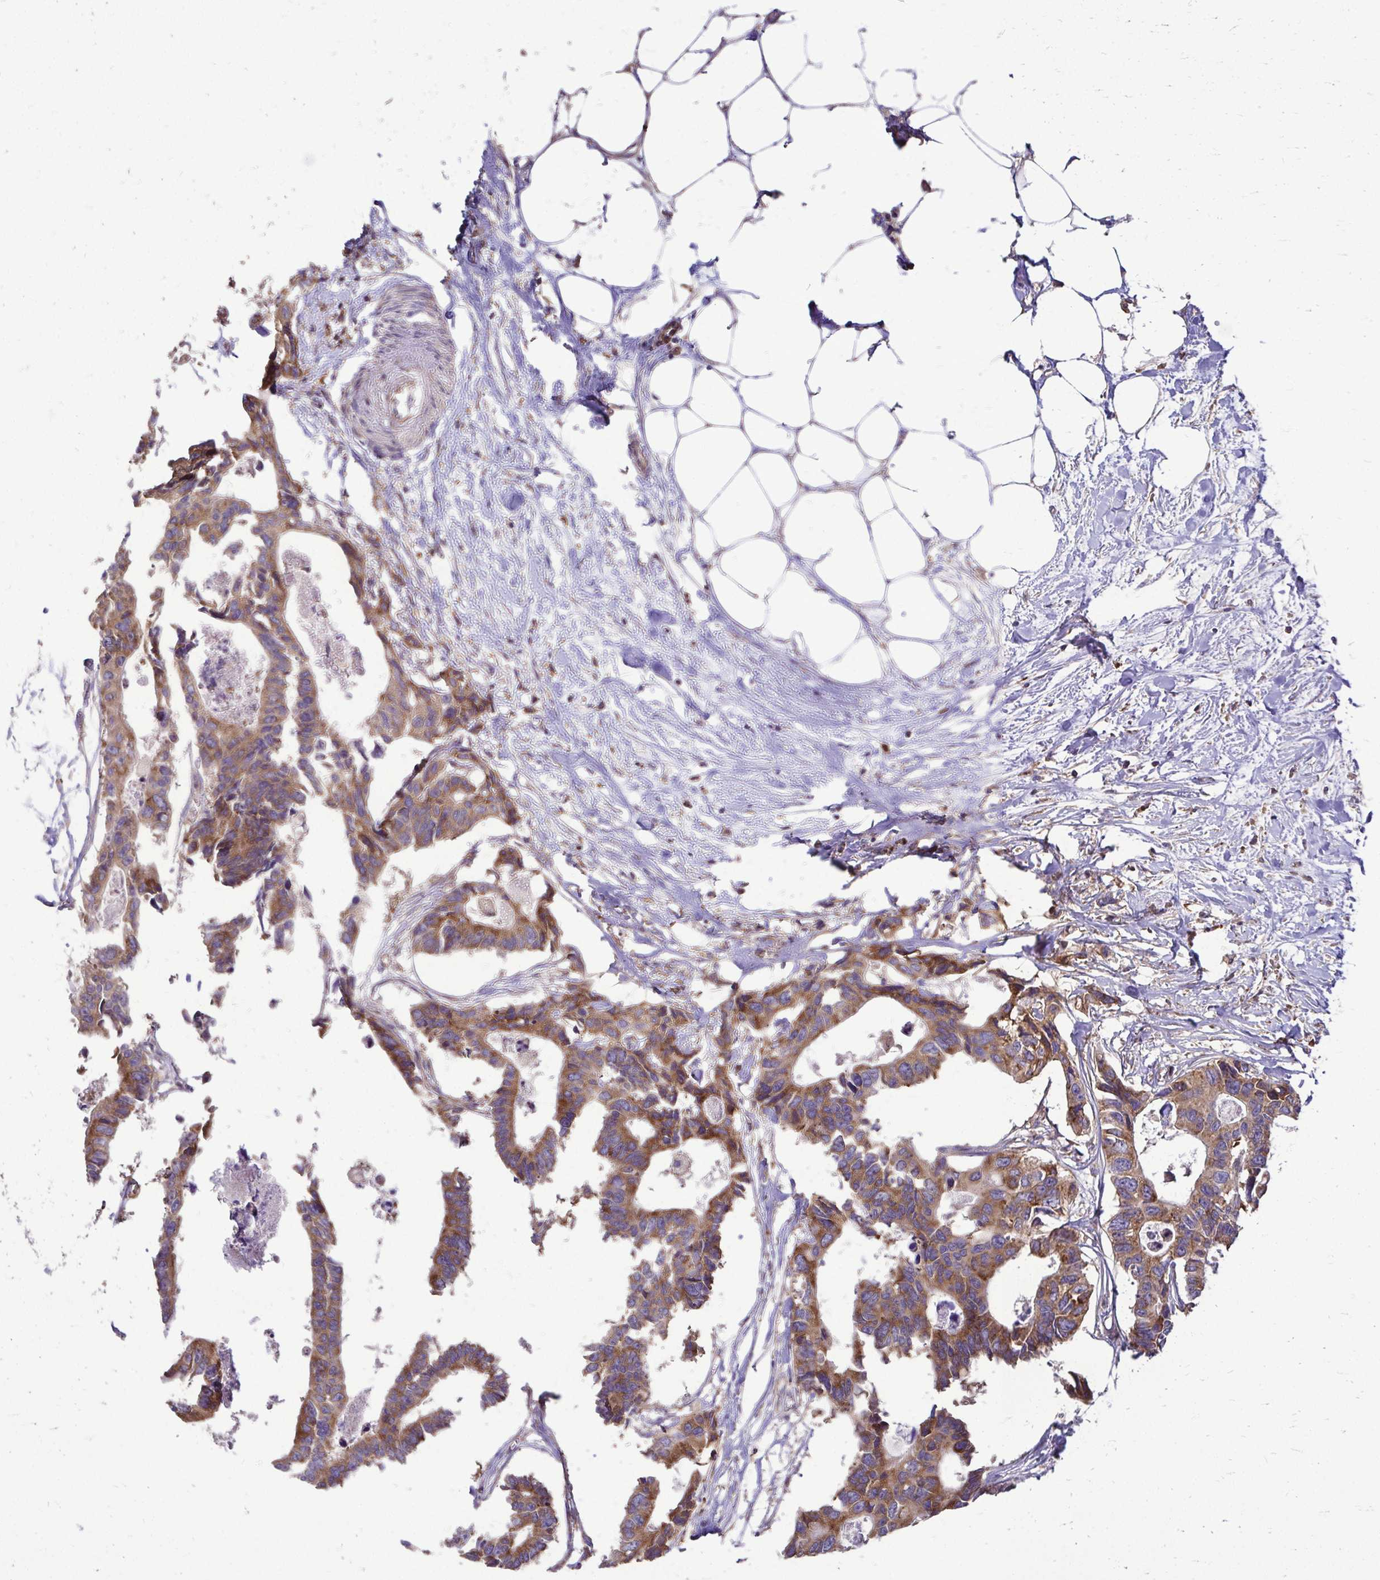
{"staining": {"intensity": "moderate", "quantity": ">75%", "location": "cytoplasmic/membranous"}, "tissue": "colorectal cancer", "cell_type": "Tumor cells", "image_type": "cancer", "snomed": [{"axis": "morphology", "description": "Adenocarcinoma, NOS"}, {"axis": "topography", "description": "Rectum"}], "caption": "Immunohistochemical staining of human colorectal cancer (adenocarcinoma) displays medium levels of moderate cytoplasmic/membranous protein staining in approximately >75% of tumor cells.", "gene": "FMR1", "patient": {"sex": "male", "age": 57}}